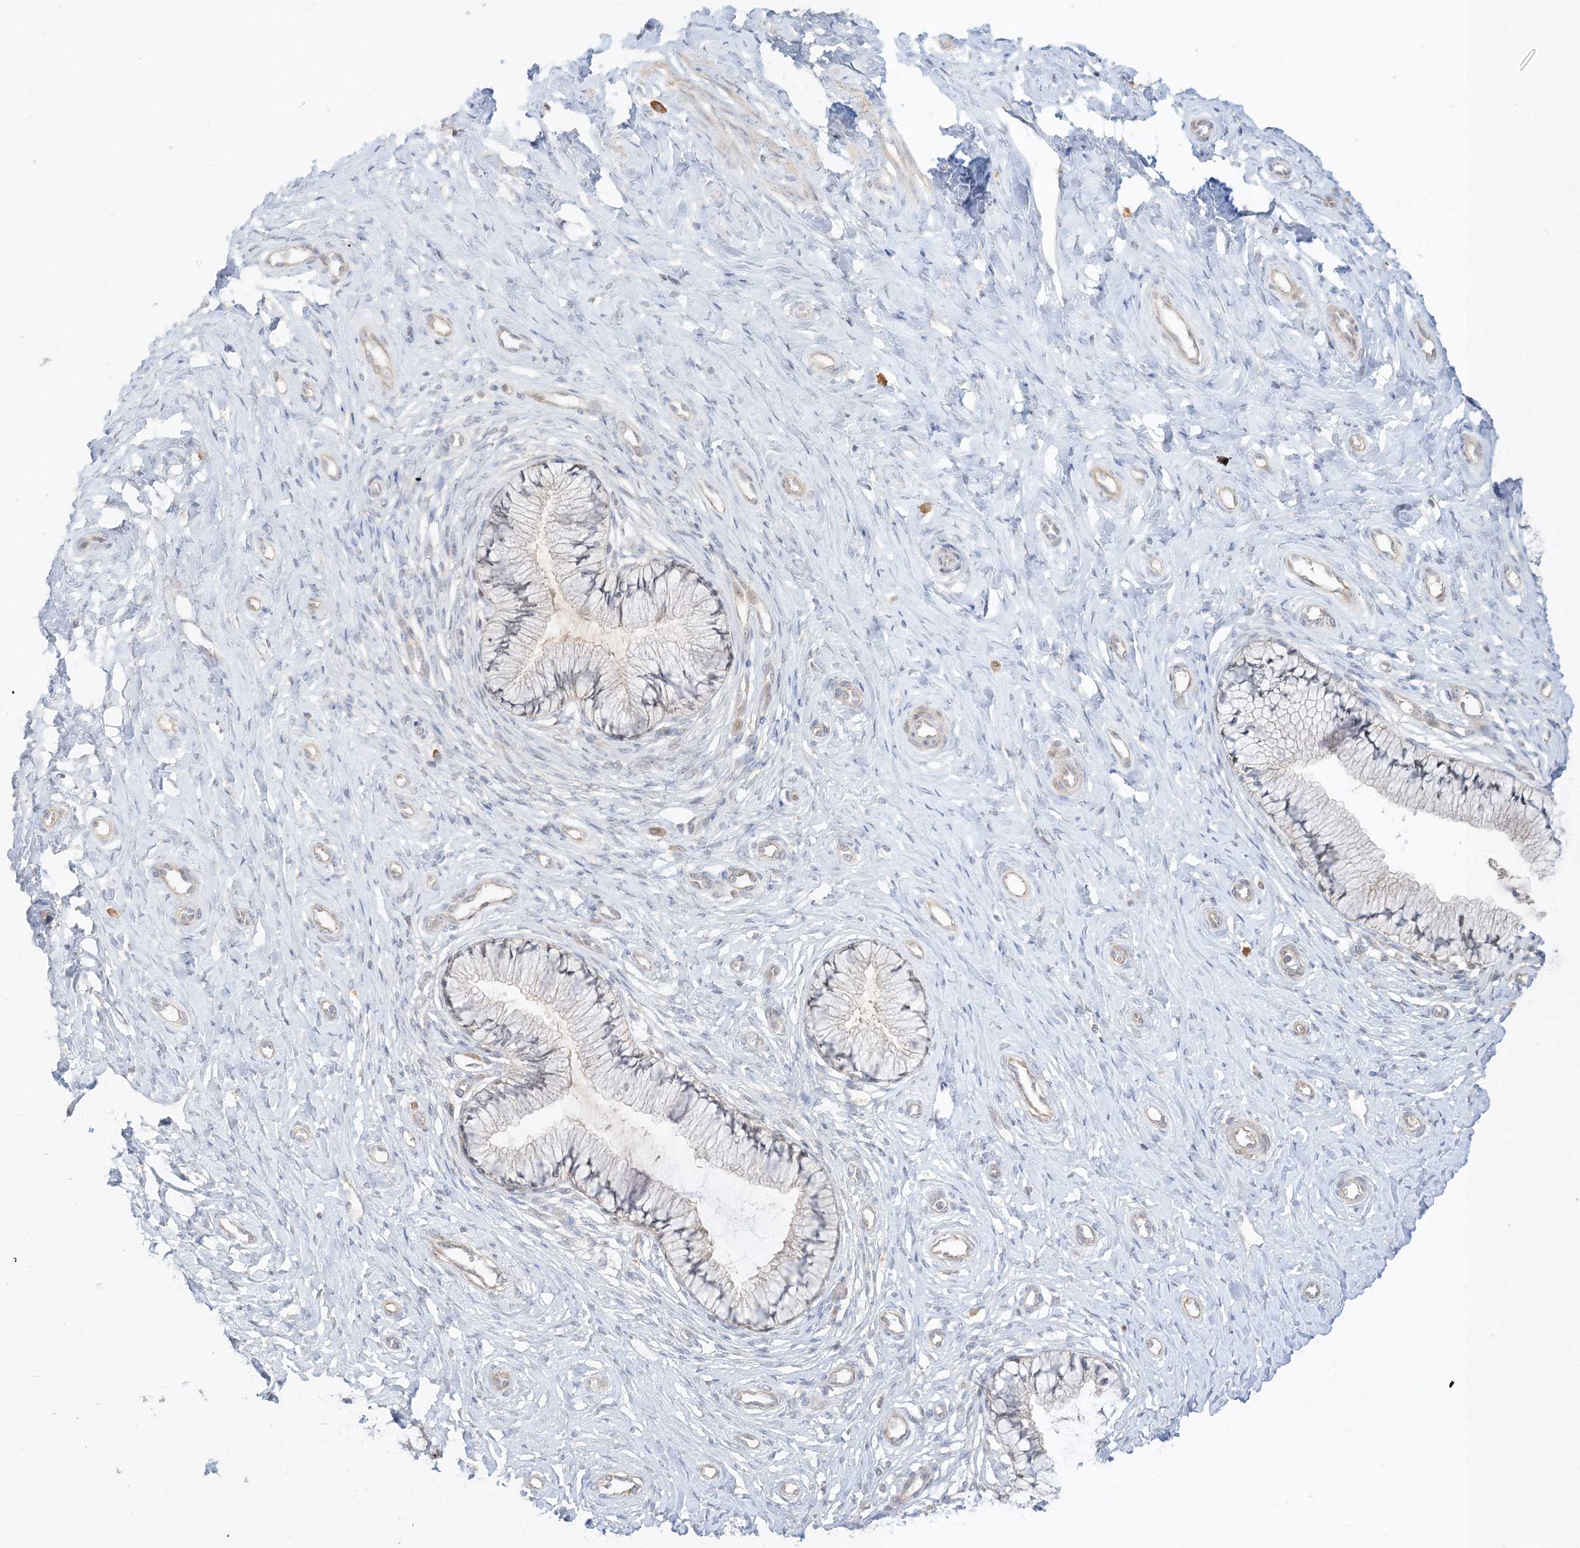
{"staining": {"intensity": "negative", "quantity": "none", "location": "none"}, "tissue": "cervix", "cell_type": "Glandular cells", "image_type": "normal", "snomed": [{"axis": "morphology", "description": "Normal tissue, NOS"}, {"axis": "topography", "description": "Cervix"}], "caption": "A high-resolution micrograph shows immunohistochemistry (IHC) staining of benign cervix, which reveals no significant positivity in glandular cells.", "gene": "ETAA1", "patient": {"sex": "female", "age": 36}}